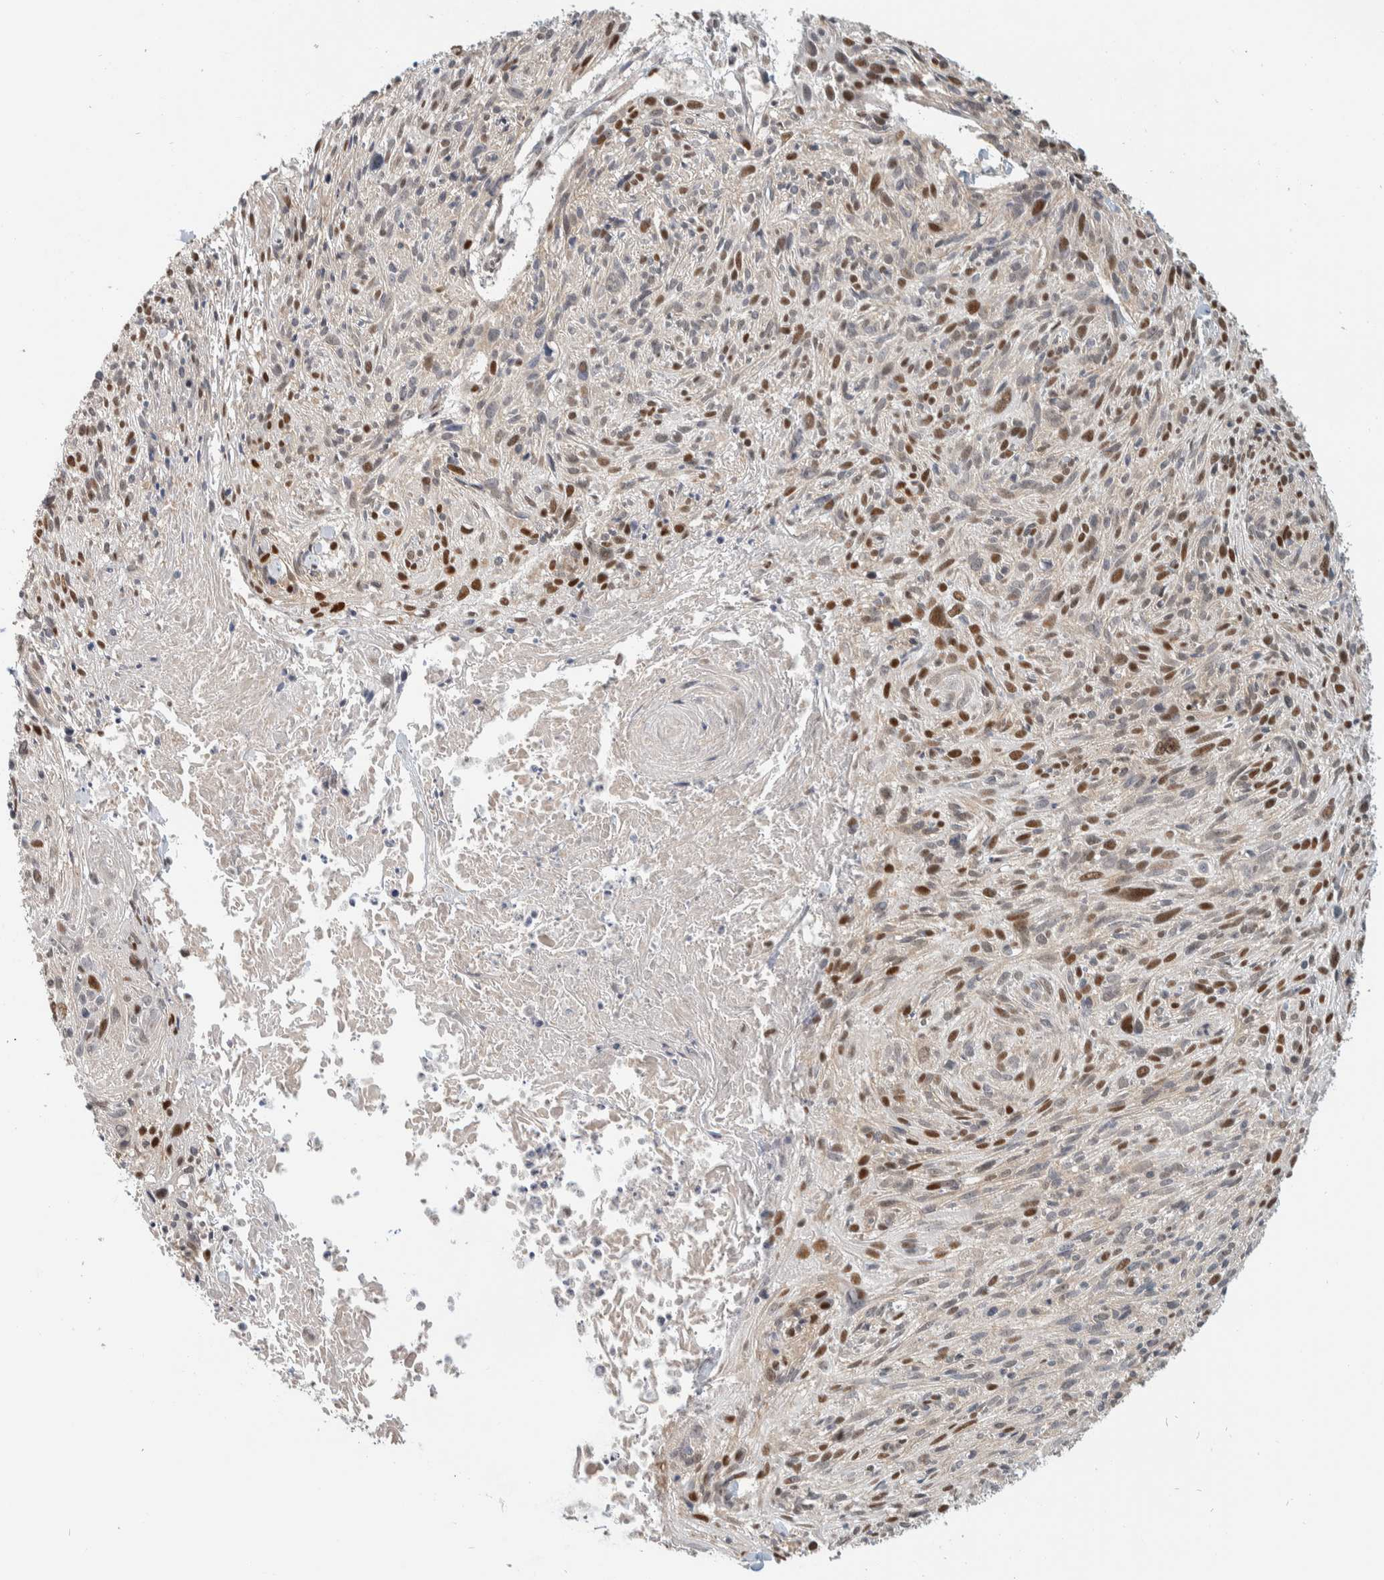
{"staining": {"intensity": "moderate", "quantity": ">75%", "location": "nuclear"}, "tissue": "cervical cancer", "cell_type": "Tumor cells", "image_type": "cancer", "snomed": [{"axis": "morphology", "description": "Squamous cell carcinoma, NOS"}, {"axis": "topography", "description": "Cervix"}], "caption": "A high-resolution micrograph shows IHC staining of cervical cancer (squamous cell carcinoma), which demonstrates moderate nuclear staining in approximately >75% of tumor cells.", "gene": "PUS7", "patient": {"sex": "female", "age": 51}}